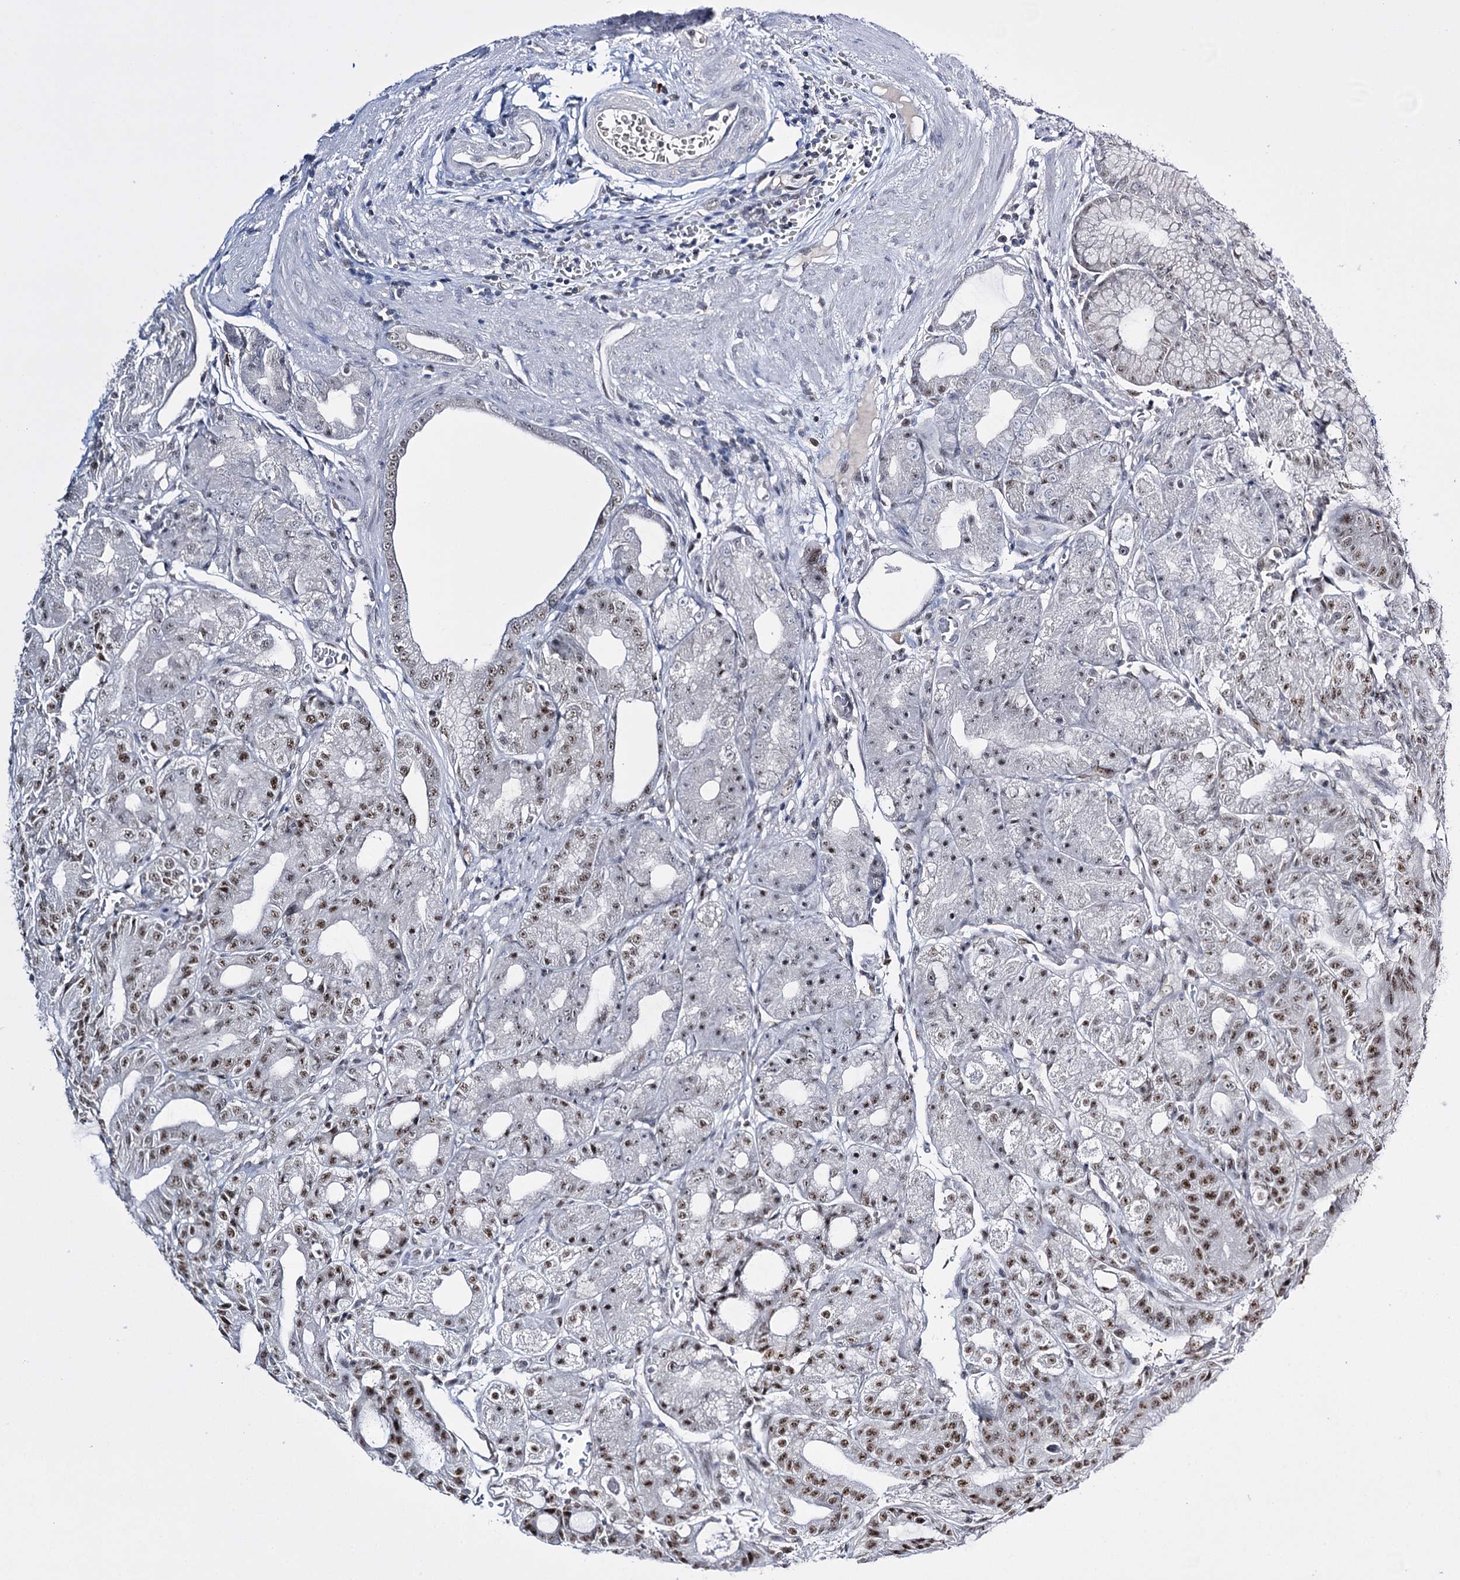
{"staining": {"intensity": "strong", "quantity": "25%-75%", "location": "nuclear"}, "tissue": "stomach", "cell_type": "Glandular cells", "image_type": "normal", "snomed": [{"axis": "morphology", "description": "Normal tissue, NOS"}, {"axis": "topography", "description": "Stomach, upper"}, {"axis": "topography", "description": "Stomach, lower"}], "caption": "Immunohistochemistry (IHC) staining of unremarkable stomach, which demonstrates high levels of strong nuclear staining in about 25%-75% of glandular cells indicating strong nuclear protein positivity. The staining was performed using DAB (brown) for protein detection and nuclei were counterstained in hematoxylin (blue).", "gene": "PRPF40A", "patient": {"sex": "male", "age": 71}}